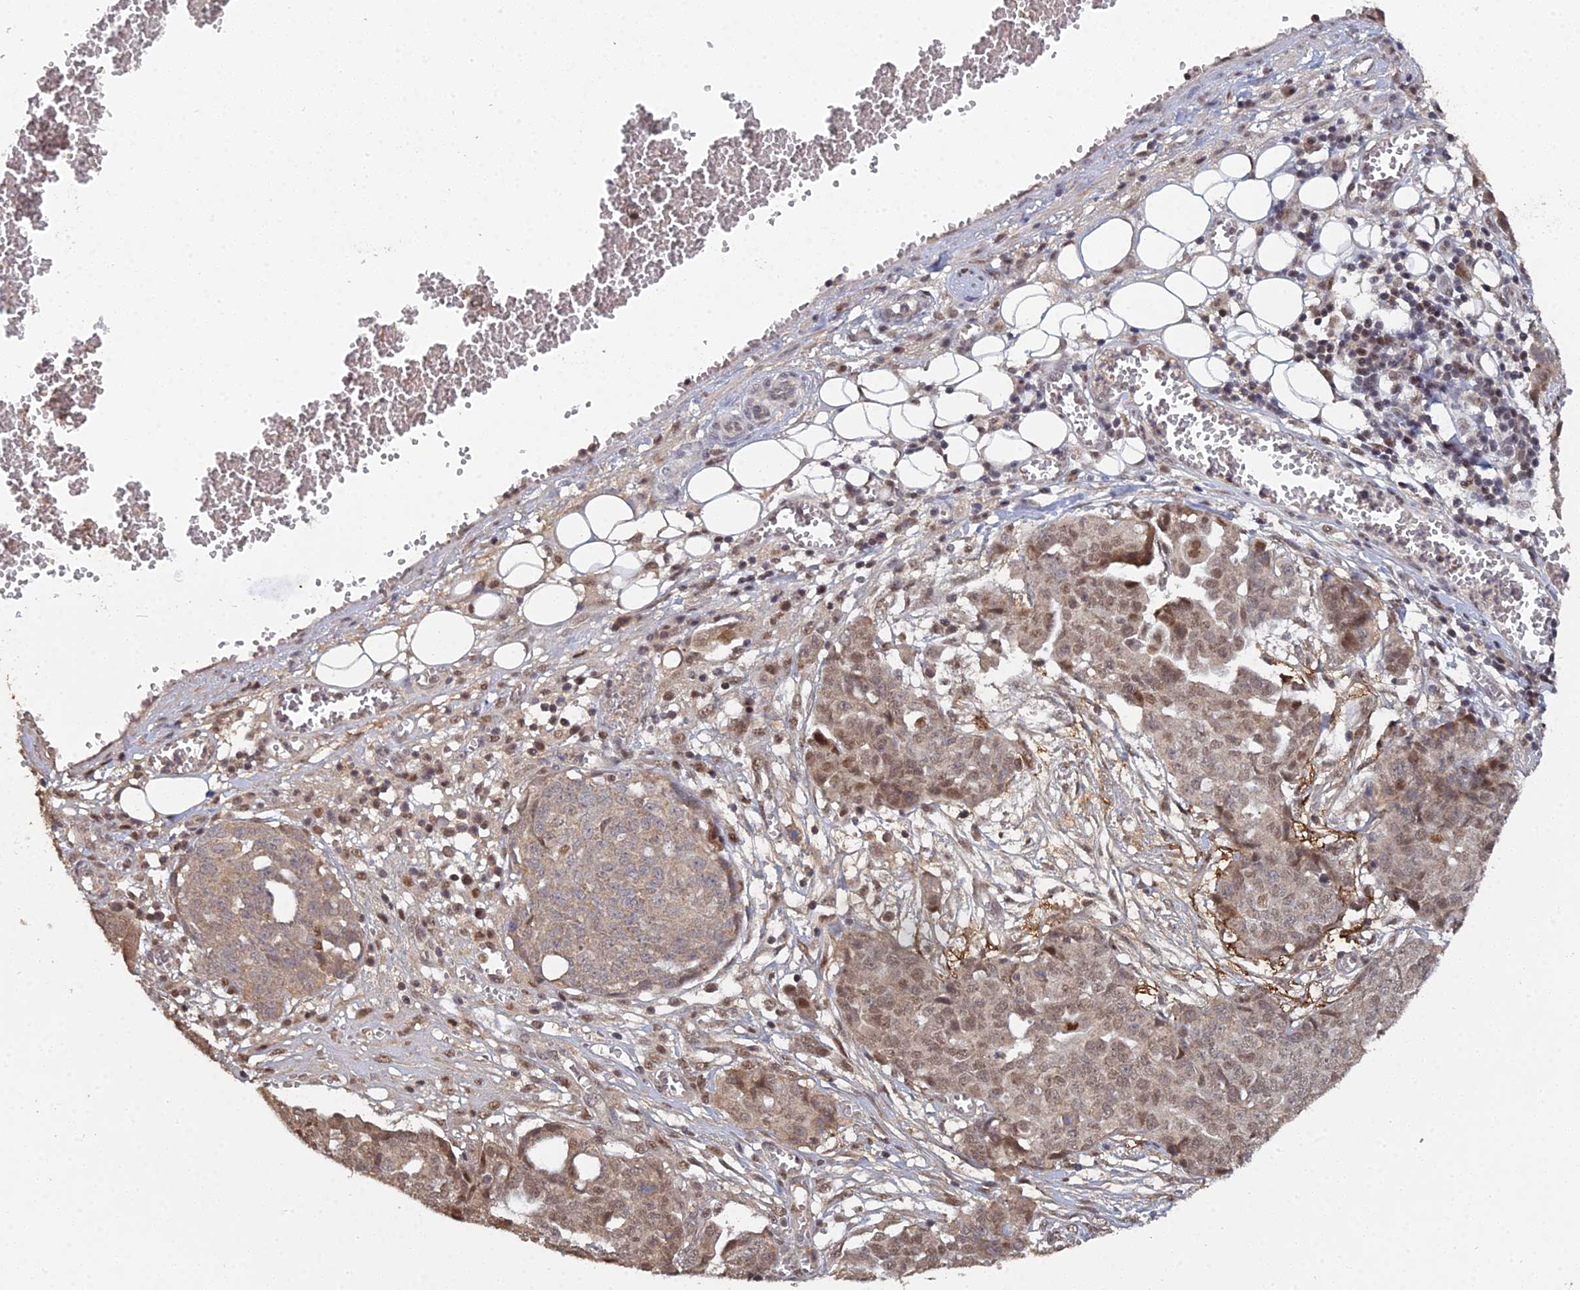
{"staining": {"intensity": "moderate", "quantity": ">75%", "location": "nuclear"}, "tissue": "ovarian cancer", "cell_type": "Tumor cells", "image_type": "cancer", "snomed": [{"axis": "morphology", "description": "Cystadenocarcinoma, serous, NOS"}, {"axis": "topography", "description": "Soft tissue"}, {"axis": "topography", "description": "Ovary"}], "caption": "Tumor cells exhibit moderate nuclear staining in approximately >75% of cells in ovarian serous cystadenocarcinoma.", "gene": "ERCC5", "patient": {"sex": "female", "age": 57}}